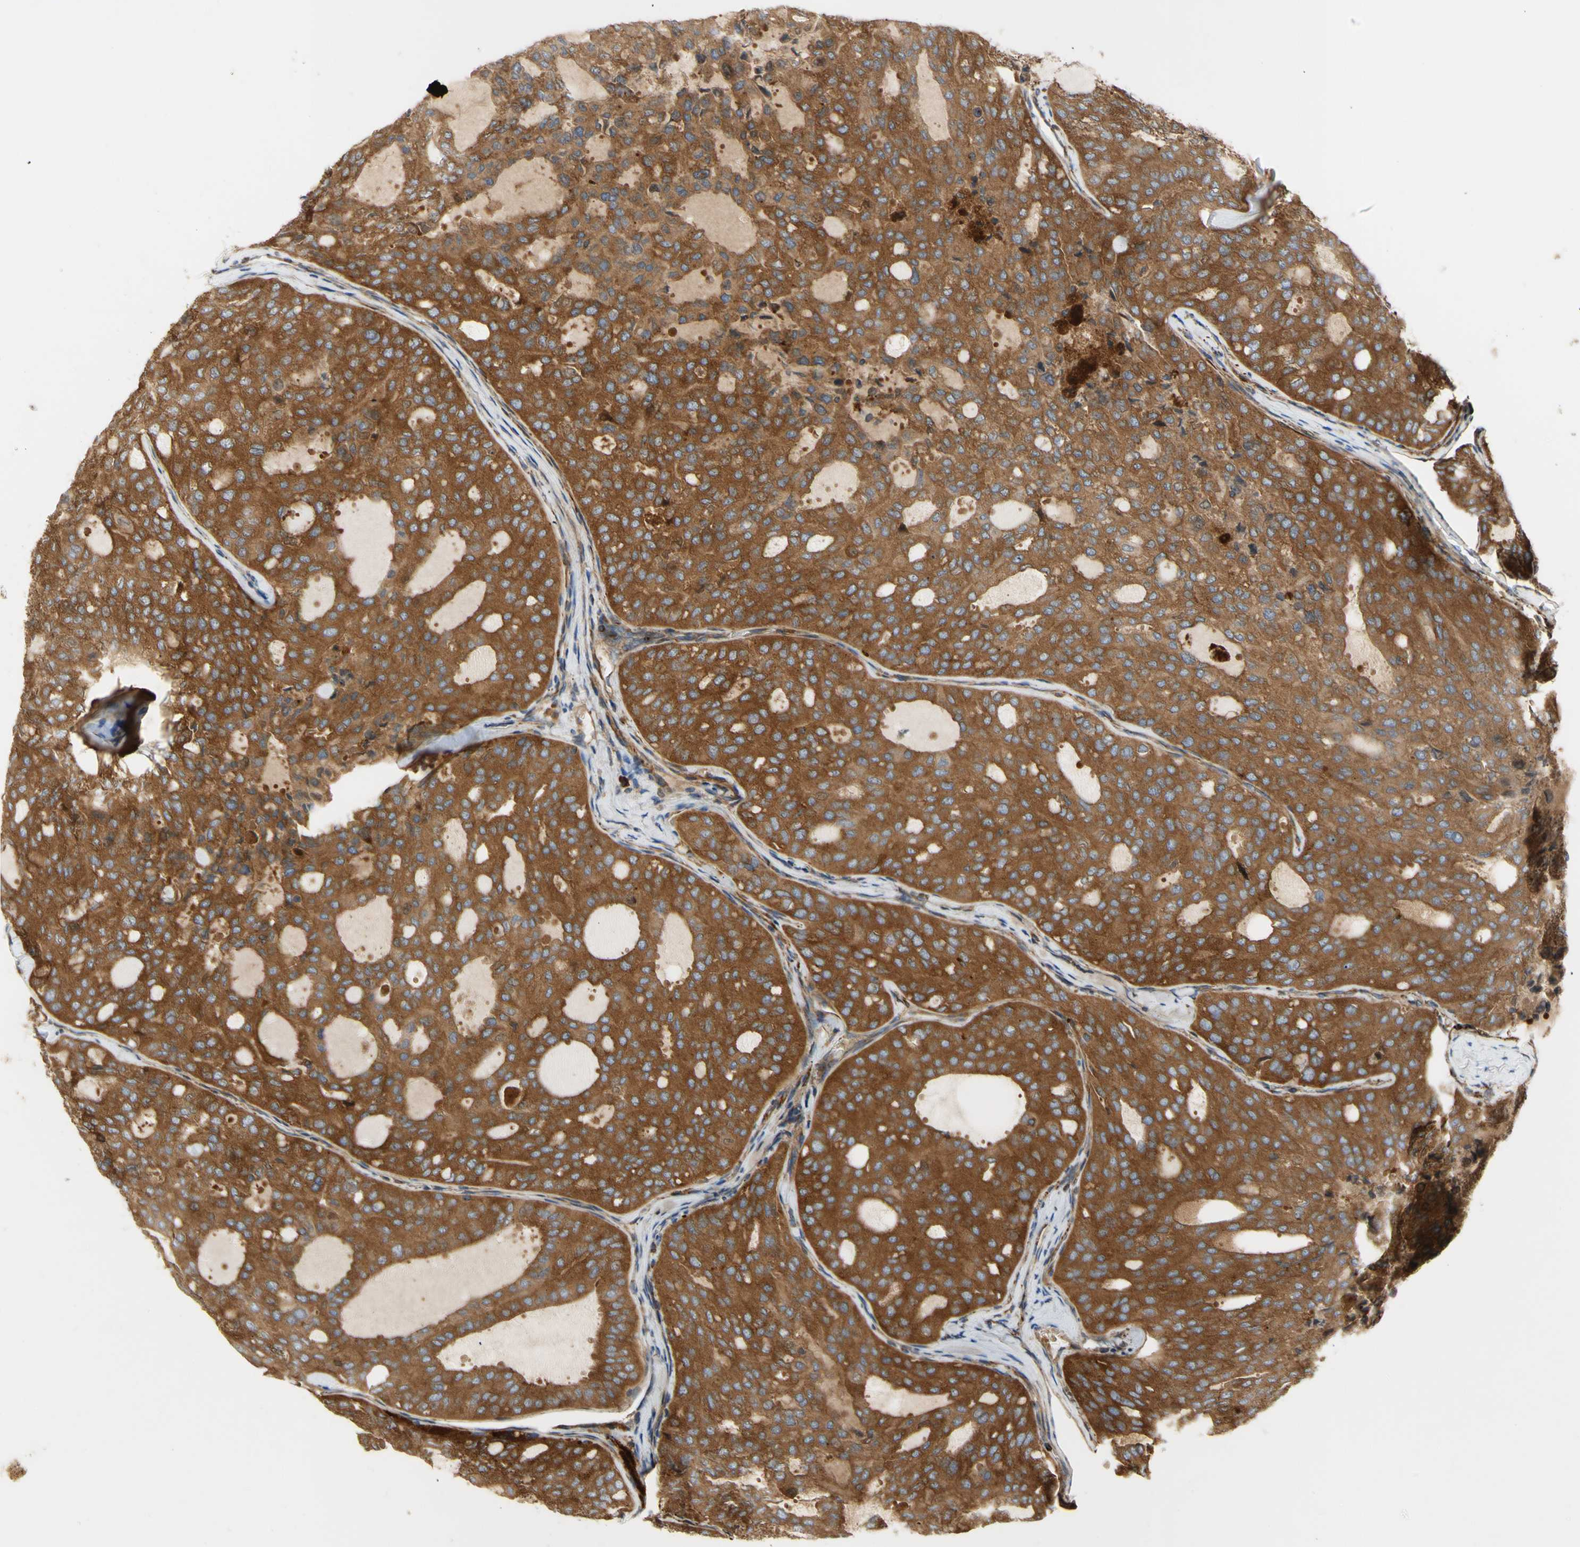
{"staining": {"intensity": "strong", "quantity": ">75%", "location": "cytoplasmic/membranous"}, "tissue": "thyroid cancer", "cell_type": "Tumor cells", "image_type": "cancer", "snomed": [{"axis": "morphology", "description": "Follicular adenoma carcinoma, NOS"}, {"axis": "topography", "description": "Thyroid gland"}], "caption": "Thyroid cancer tissue reveals strong cytoplasmic/membranous expression in approximately >75% of tumor cells", "gene": "TUBG2", "patient": {"sex": "male", "age": 75}}